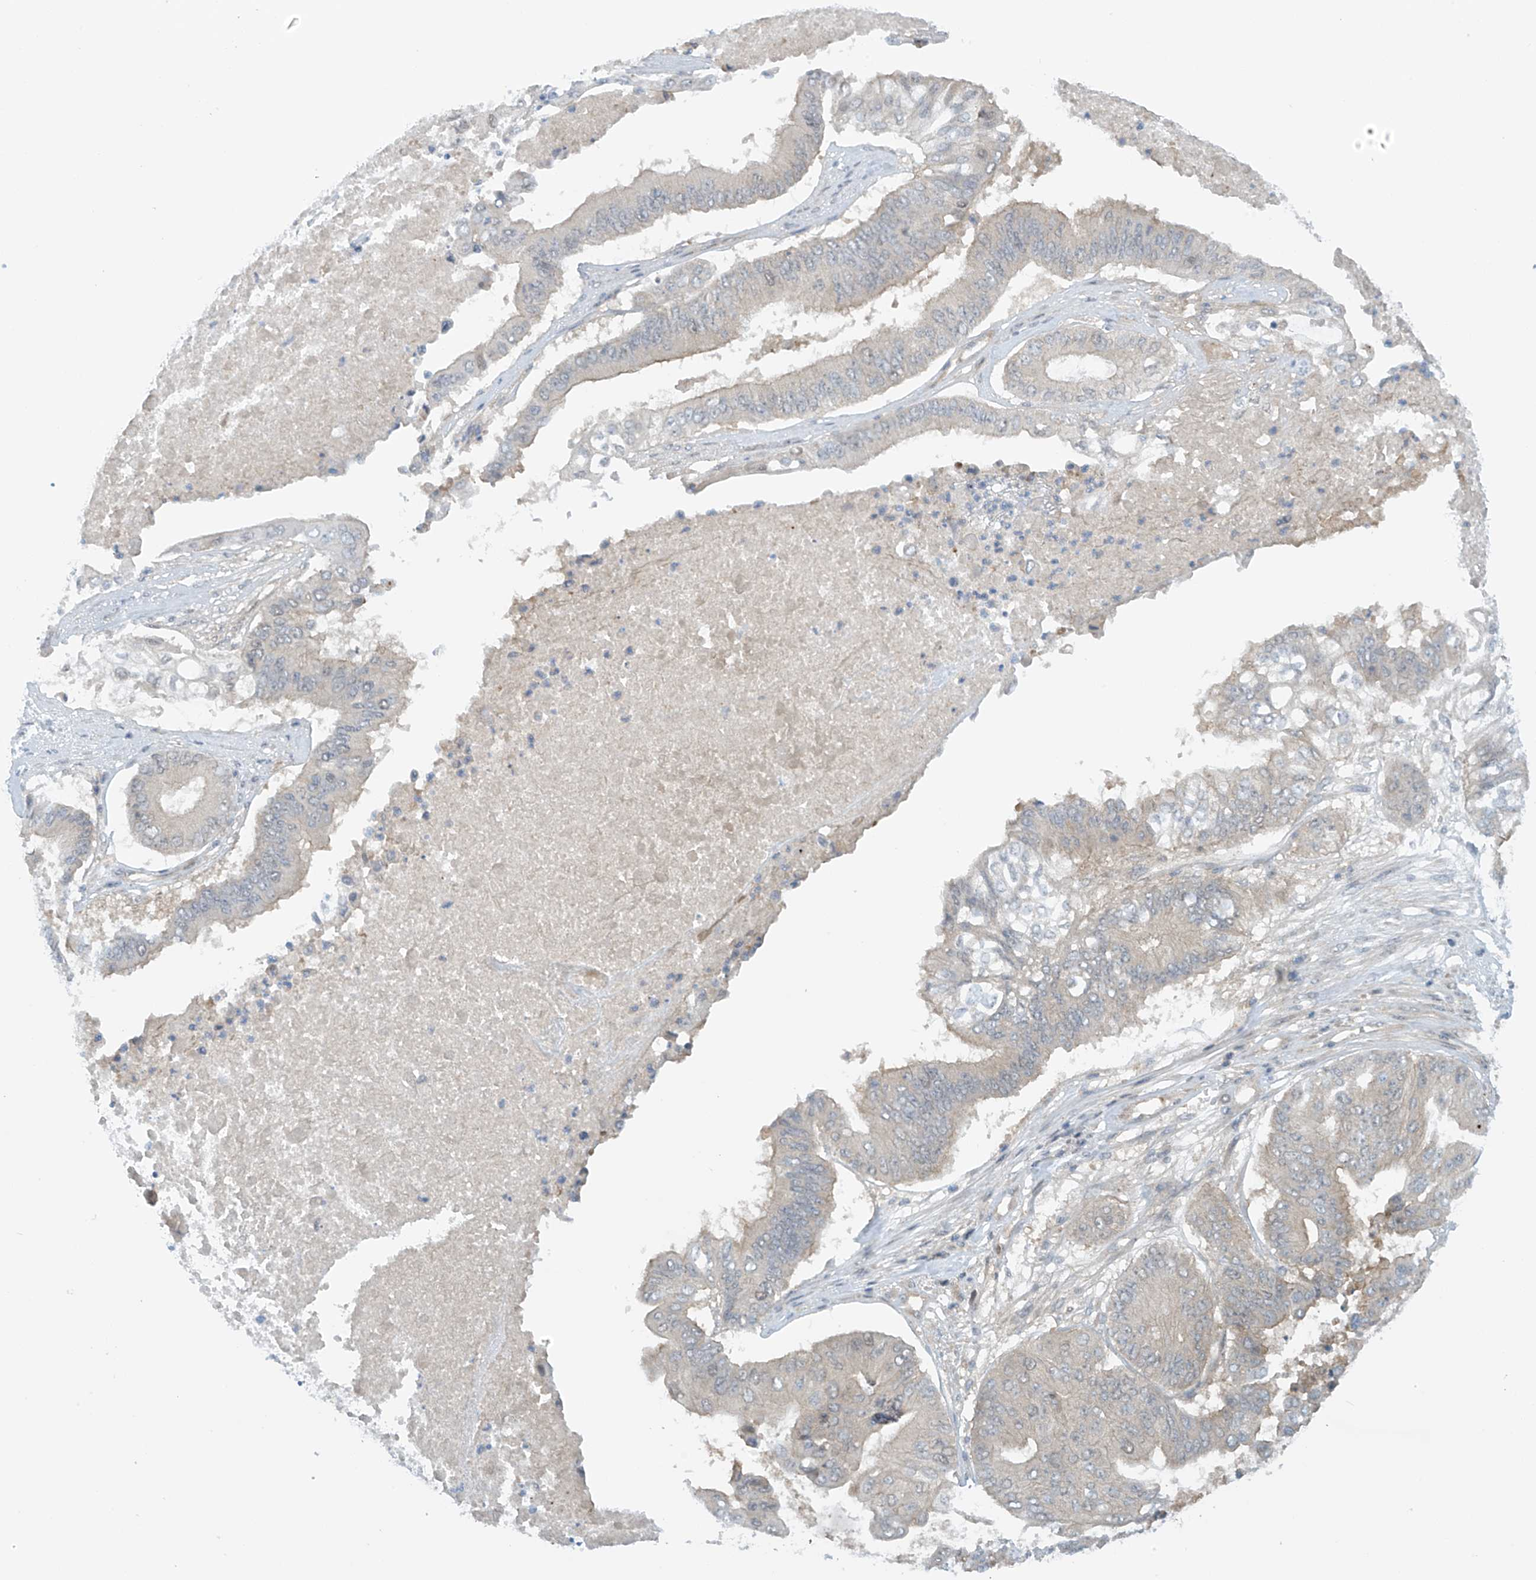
{"staining": {"intensity": "weak", "quantity": "25%-75%", "location": "cytoplasmic/membranous"}, "tissue": "pancreatic cancer", "cell_type": "Tumor cells", "image_type": "cancer", "snomed": [{"axis": "morphology", "description": "Adenocarcinoma, NOS"}, {"axis": "topography", "description": "Pancreas"}], "caption": "This is a micrograph of immunohistochemistry (IHC) staining of pancreatic cancer, which shows weak staining in the cytoplasmic/membranous of tumor cells.", "gene": "FSD1L", "patient": {"sex": "female", "age": 77}}